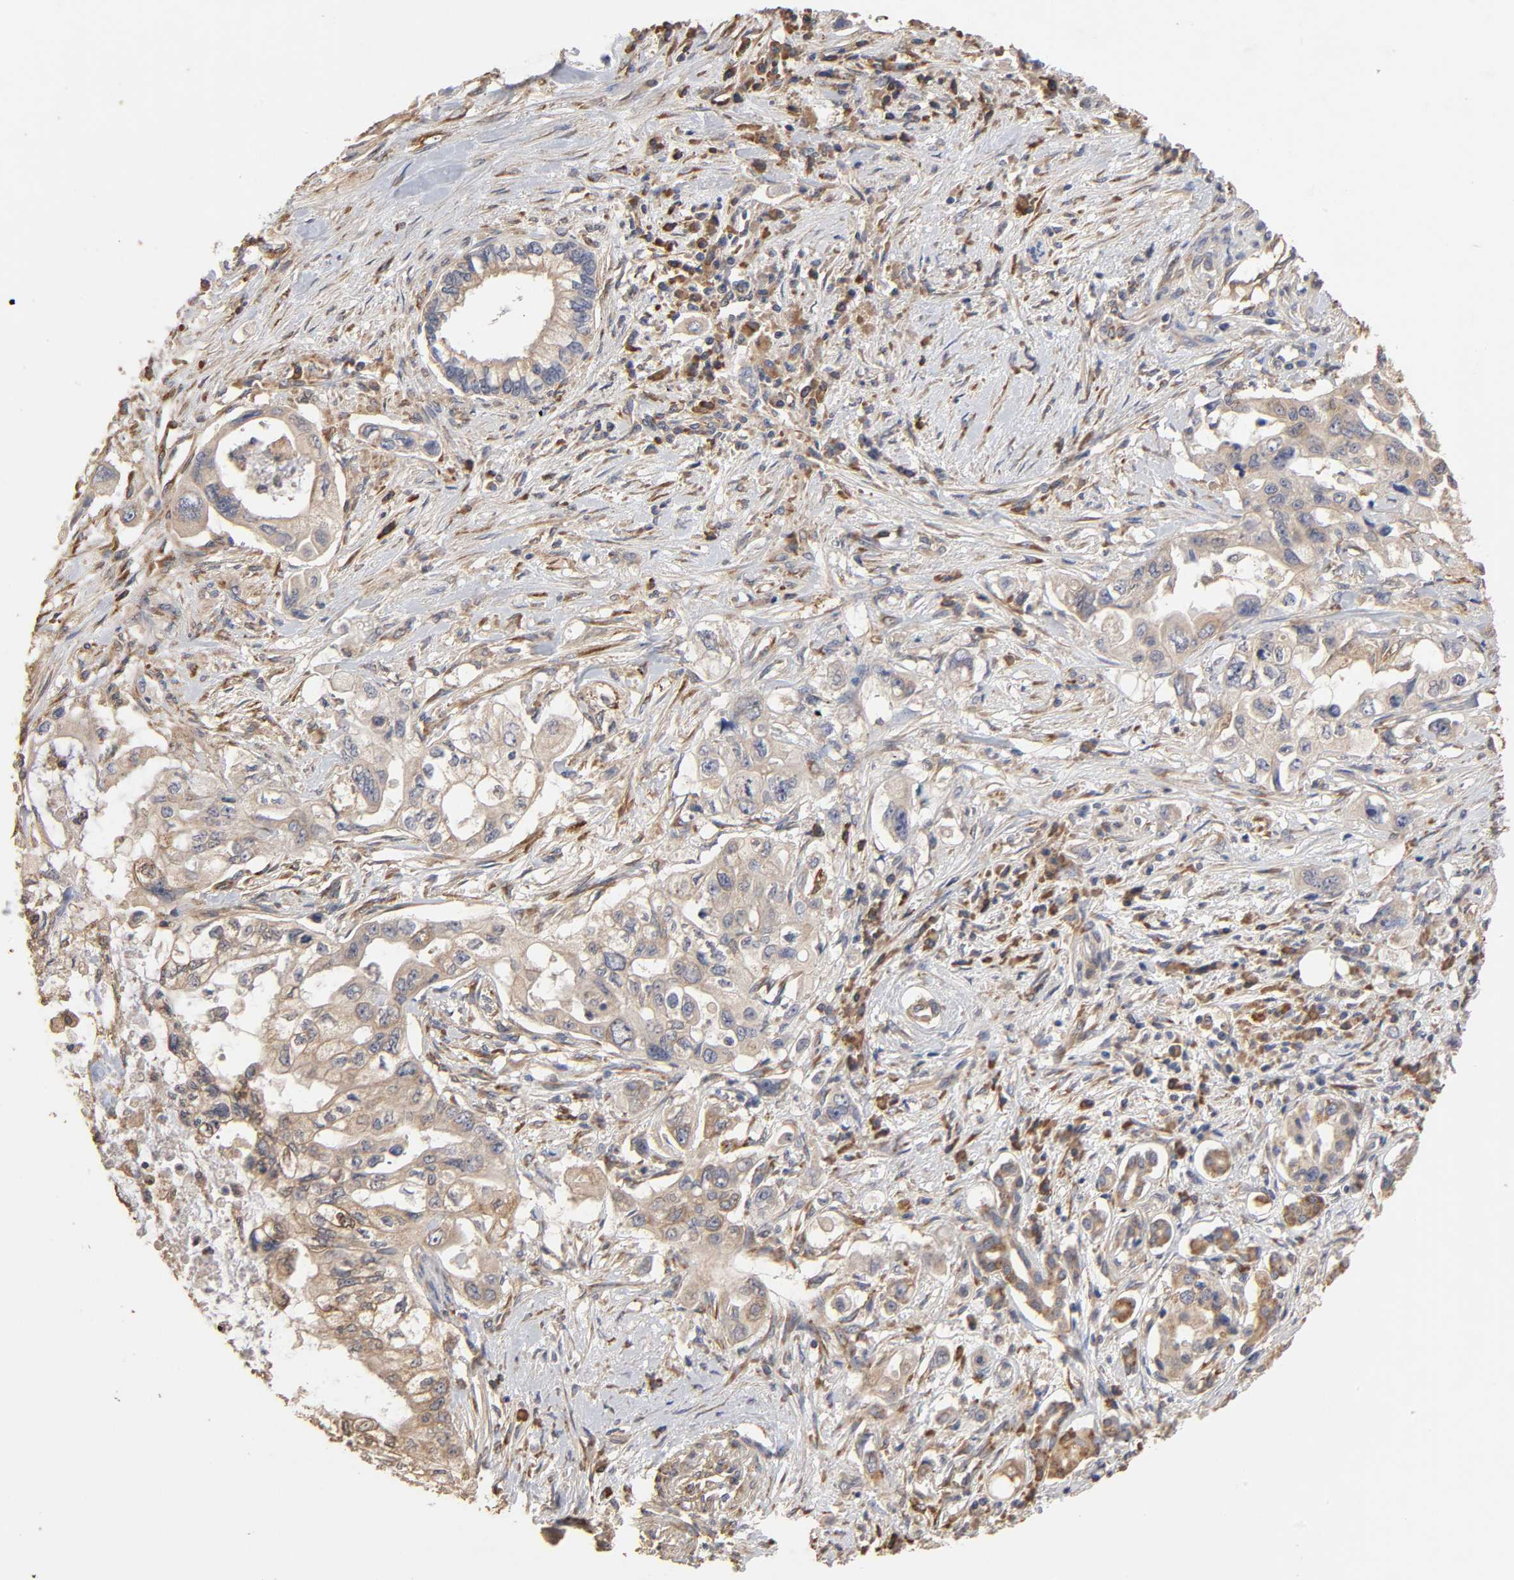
{"staining": {"intensity": "weak", "quantity": ">75%", "location": "cytoplasmic/membranous"}, "tissue": "pancreatic cancer", "cell_type": "Tumor cells", "image_type": "cancer", "snomed": [{"axis": "morphology", "description": "Normal tissue, NOS"}, {"axis": "topography", "description": "Pancreas"}], "caption": "Tumor cells demonstrate low levels of weak cytoplasmic/membranous staining in approximately >75% of cells in human pancreatic cancer. Immunohistochemistry (ihc) stains the protein of interest in brown and the nuclei are stained blue.", "gene": "EIF4G2", "patient": {"sex": "male", "age": 42}}